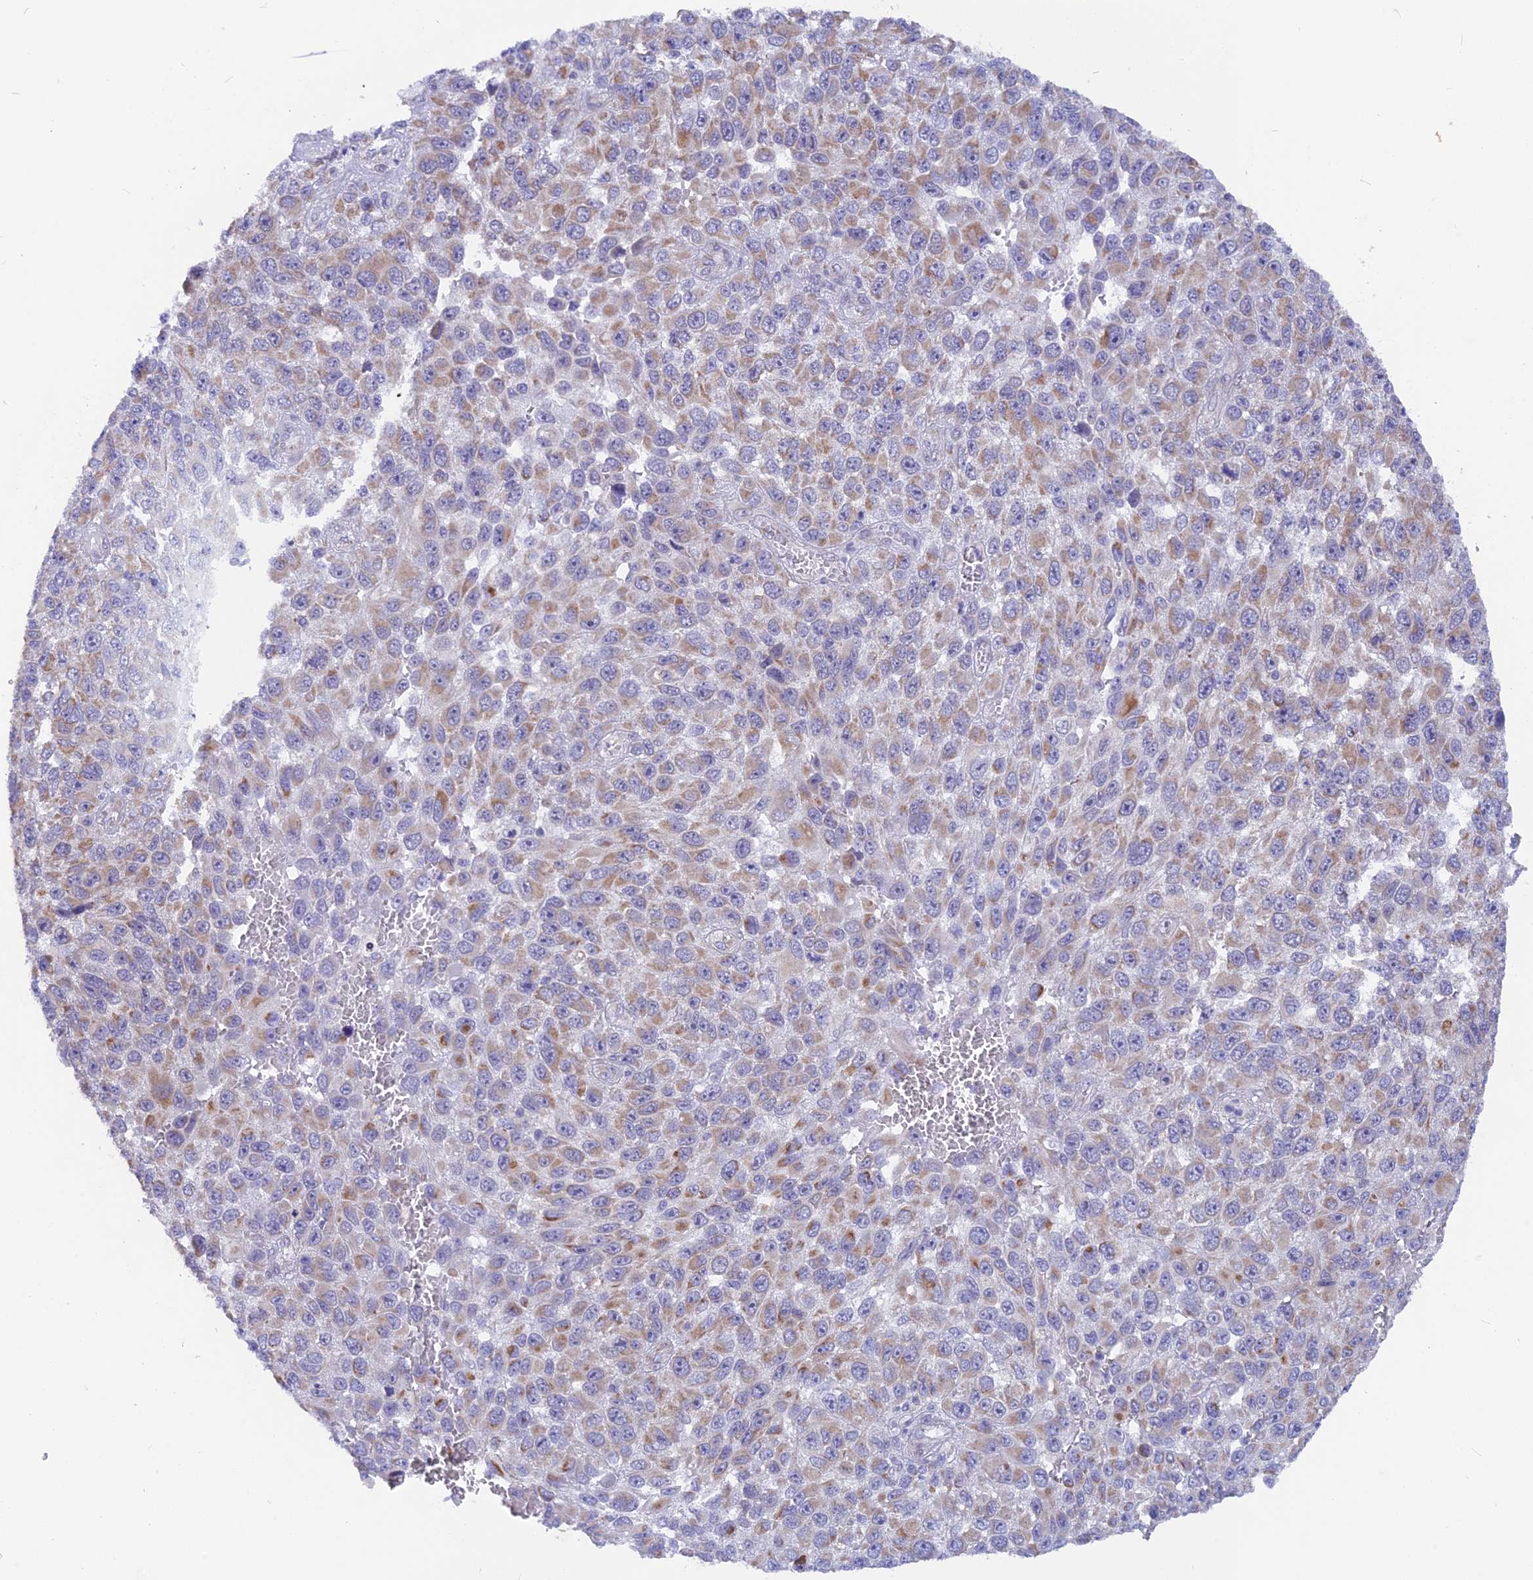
{"staining": {"intensity": "weak", "quantity": ">75%", "location": "cytoplasmic/membranous"}, "tissue": "melanoma", "cell_type": "Tumor cells", "image_type": "cancer", "snomed": [{"axis": "morphology", "description": "Normal tissue, NOS"}, {"axis": "morphology", "description": "Malignant melanoma, NOS"}, {"axis": "topography", "description": "Skin"}], "caption": "Malignant melanoma was stained to show a protein in brown. There is low levels of weak cytoplasmic/membranous positivity in about >75% of tumor cells. (DAB (3,3'-diaminobenzidine) IHC with brightfield microscopy, high magnification).", "gene": "PLAC9", "patient": {"sex": "female", "age": 96}}